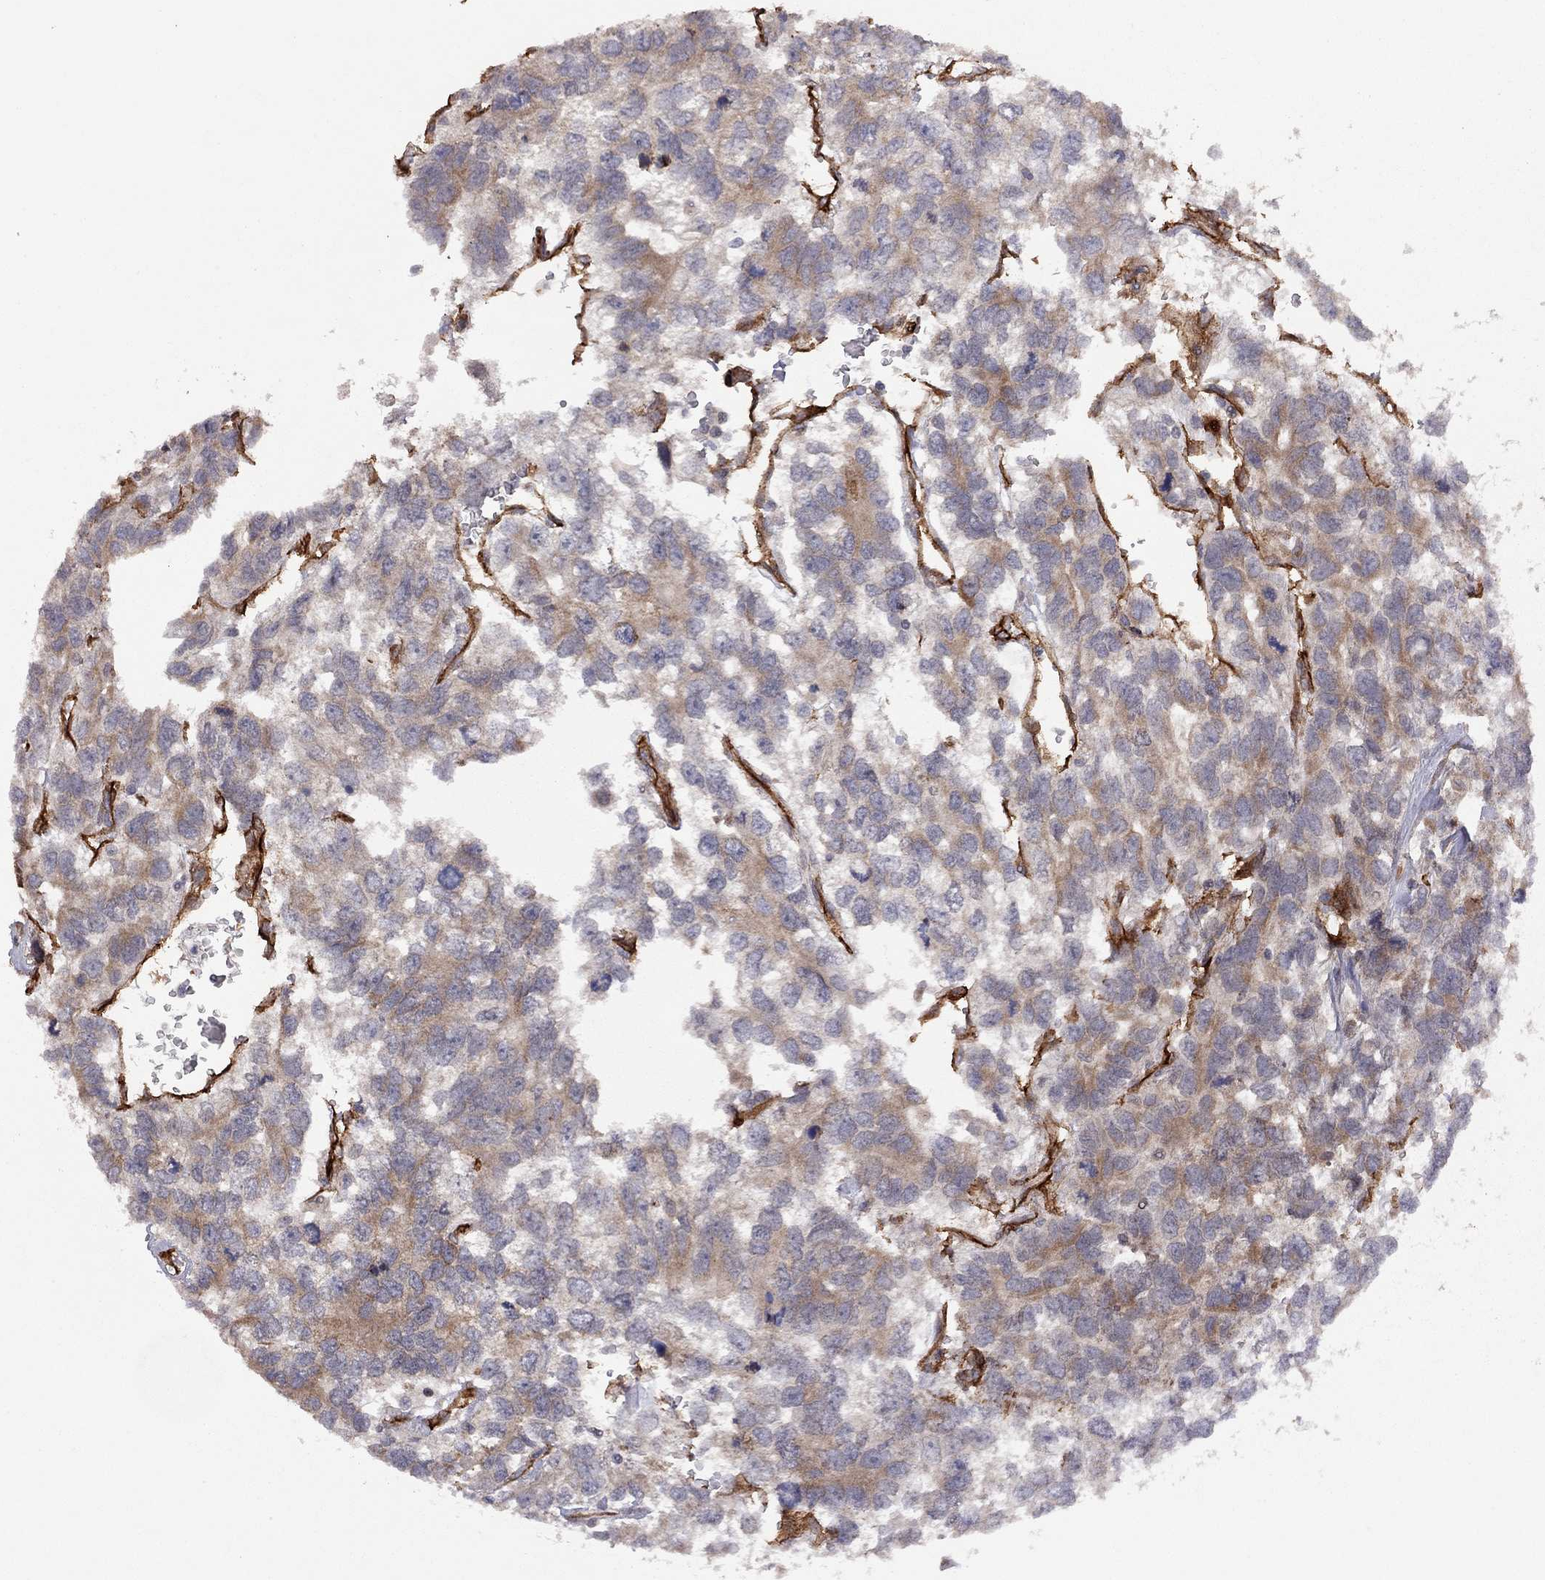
{"staining": {"intensity": "moderate", "quantity": "25%-75%", "location": "cytoplasmic/membranous"}, "tissue": "testis cancer", "cell_type": "Tumor cells", "image_type": "cancer", "snomed": [{"axis": "morphology", "description": "Seminoma, NOS"}, {"axis": "topography", "description": "Testis"}], "caption": "An image of testis cancer (seminoma) stained for a protein shows moderate cytoplasmic/membranous brown staining in tumor cells.", "gene": "EXOC3L2", "patient": {"sex": "male", "age": 52}}